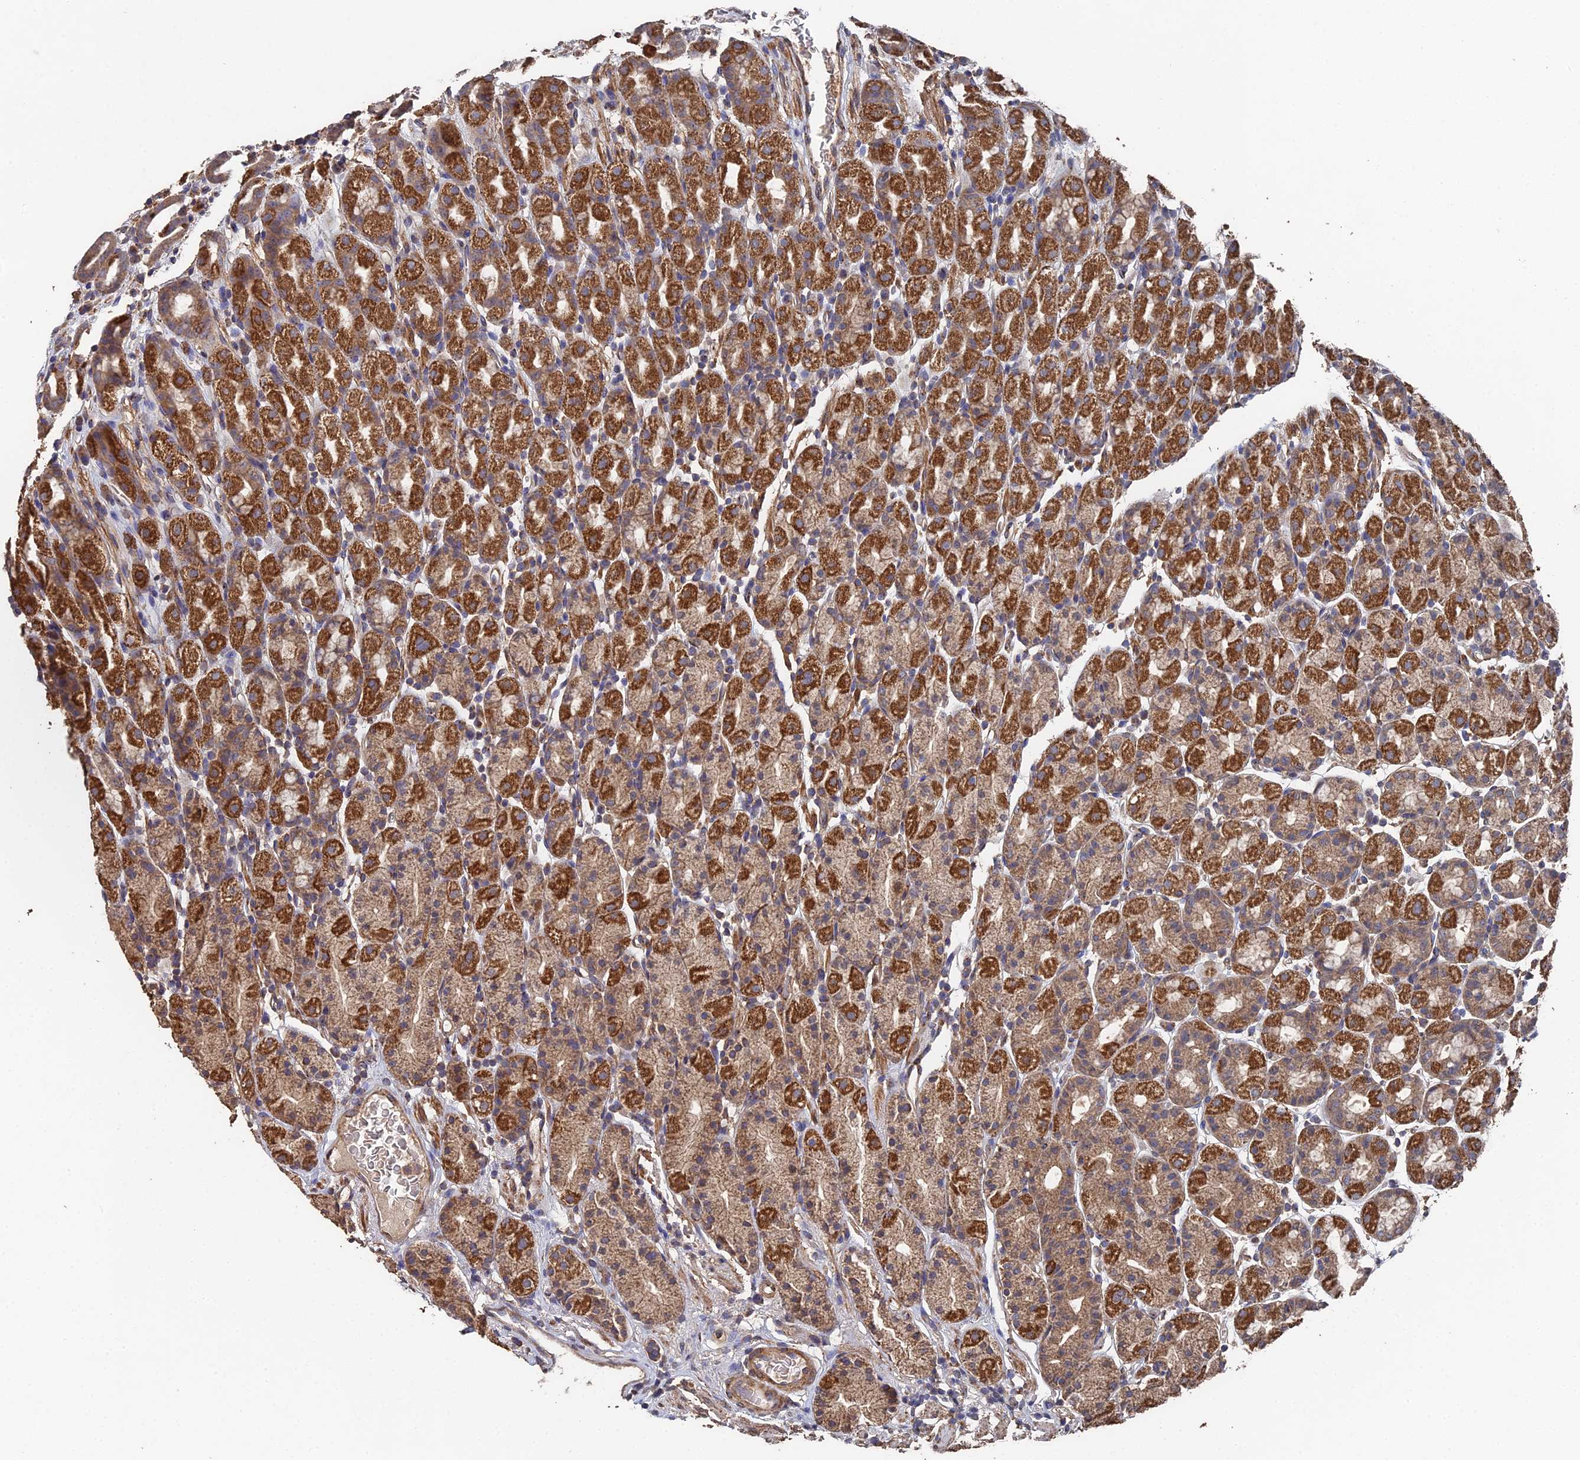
{"staining": {"intensity": "strong", "quantity": ">75%", "location": "cytoplasmic/membranous"}, "tissue": "stomach", "cell_type": "Glandular cells", "image_type": "normal", "snomed": [{"axis": "morphology", "description": "Normal tissue, NOS"}, {"axis": "topography", "description": "Stomach, upper"}, {"axis": "topography", "description": "Stomach, lower"}, {"axis": "topography", "description": "Small intestine"}], "caption": "DAB (3,3'-diaminobenzidine) immunohistochemical staining of normal human stomach shows strong cytoplasmic/membranous protein expression in approximately >75% of glandular cells.", "gene": "SPANXN4", "patient": {"sex": "male", "age": 68}}